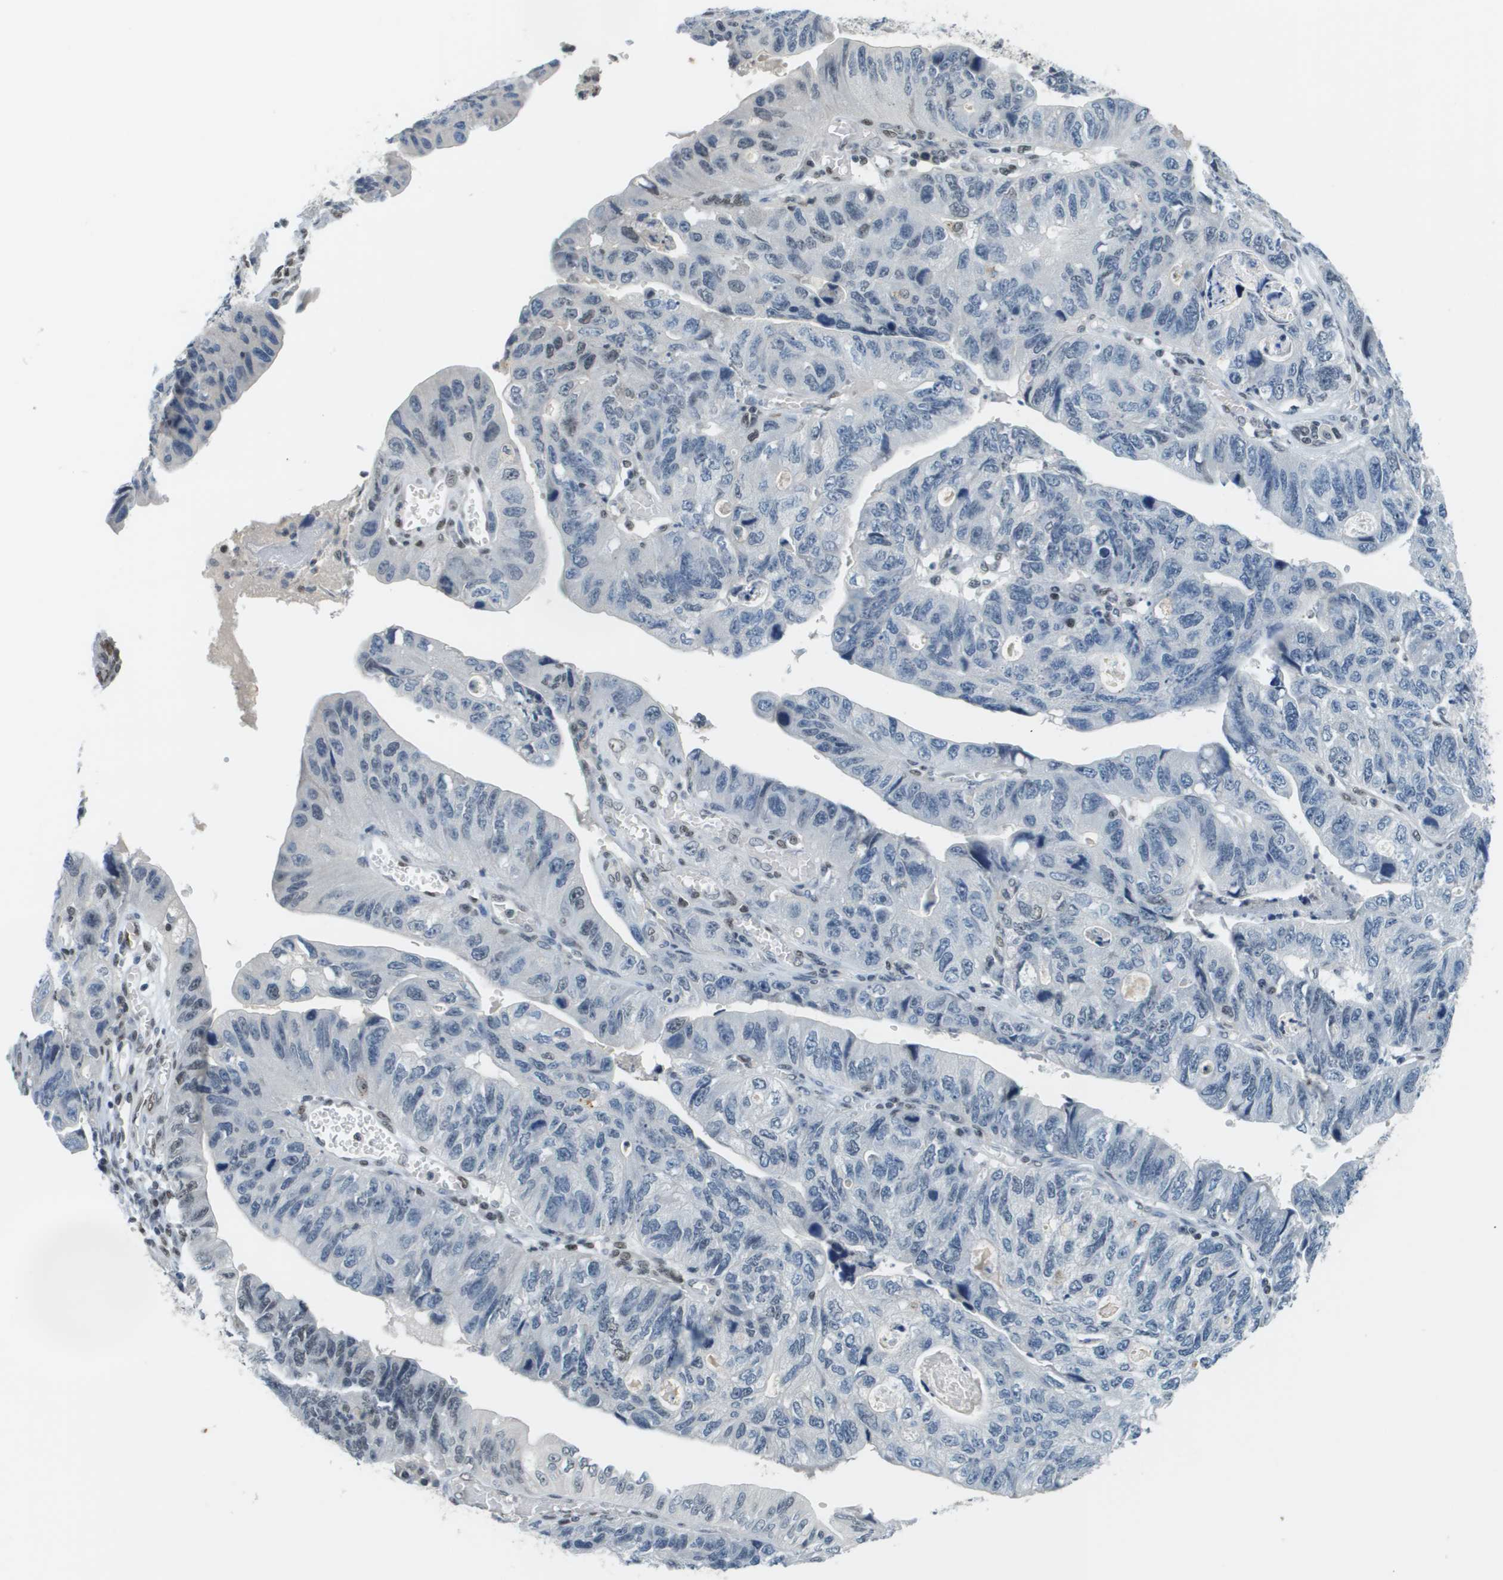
{"staining": {"intensity": "moderate", "quantity": "<25%", "location": "nuclear"}, "tissue": "stomach cancer", "cell_type": "Tumor cells", "image_type": "cancer", "snomed": [{"axis": "morphology", "description": "Adenocarcinoma, NOS"}, {"axis": "topography", "description": "Stomach"}], "caption": "High-magnification brightfield microscopy of stomach cancer stained with DAB (3,3'-diaminobenzidine) (brown) and counterstained with hematoxylin (blue). tumor cells exhibit moderate nuclear expression is identified in approximately<25% of cells.", "gene": "CBX5", "patient": {"sex": "male", "age": 59}}